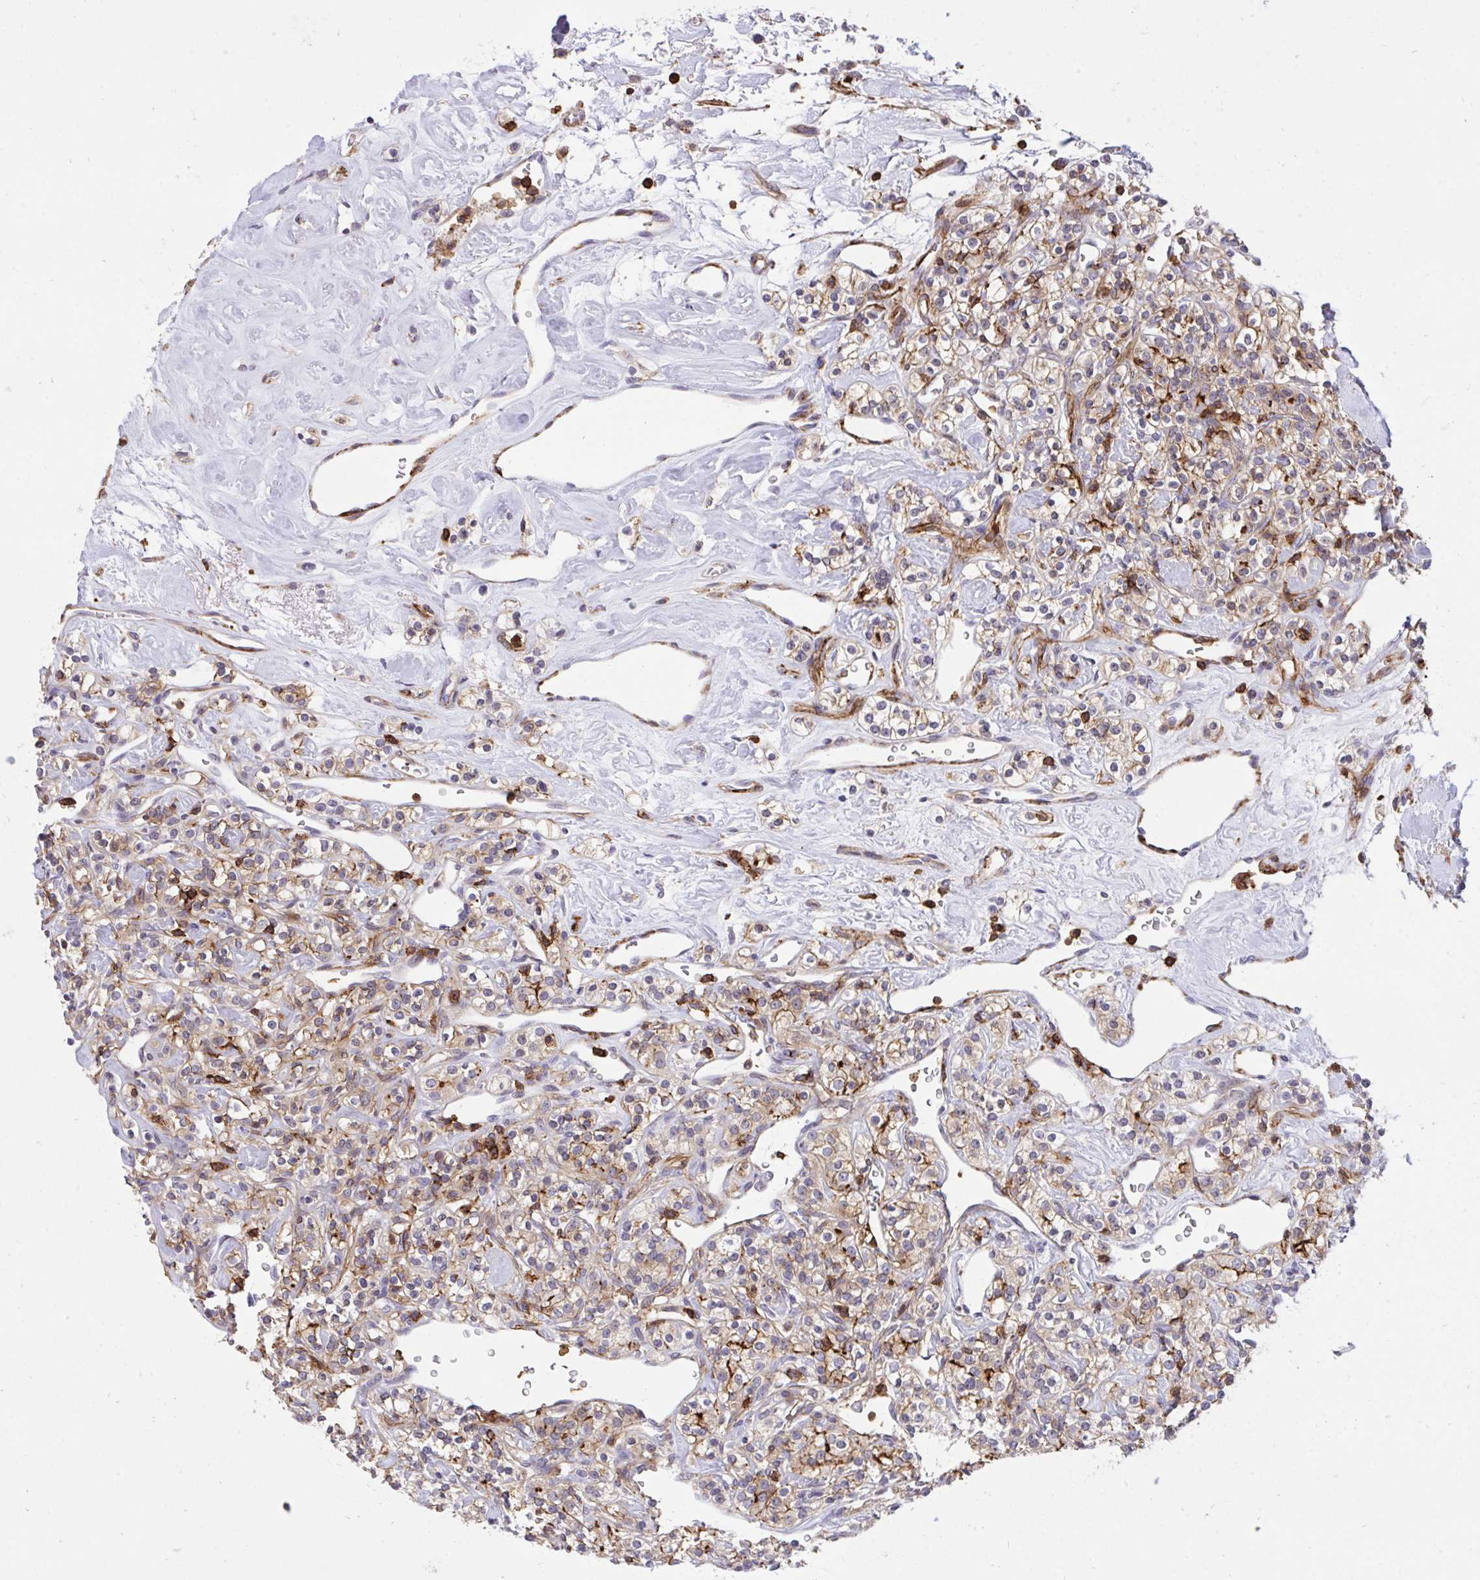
{"staining": {"intensity": "moderate", "quantity": "<25%", "location": "cytoplasmic/membranous"}, "tissue": "renal cancer", "cell_type": "Tumor cells", "image_type": "cancer", "snomed": [{"axis": "morphology", "description": "Adenocarcinoma, NOS"}, {"axis": "topography", "description": "Kidney"}], "caption": "Immunohistochemical staining of renal cancer displays moderate cytoplasmic/membranous protein expression in about <25% of tumor cells. The staining was performed using DAB to visualize the protein expression in brown, while the nuclei were stained in blue with hematoxylin (Magnification: 20x).", "gene": "ERI1", "patient": {"sex": "male", "age": 77}}